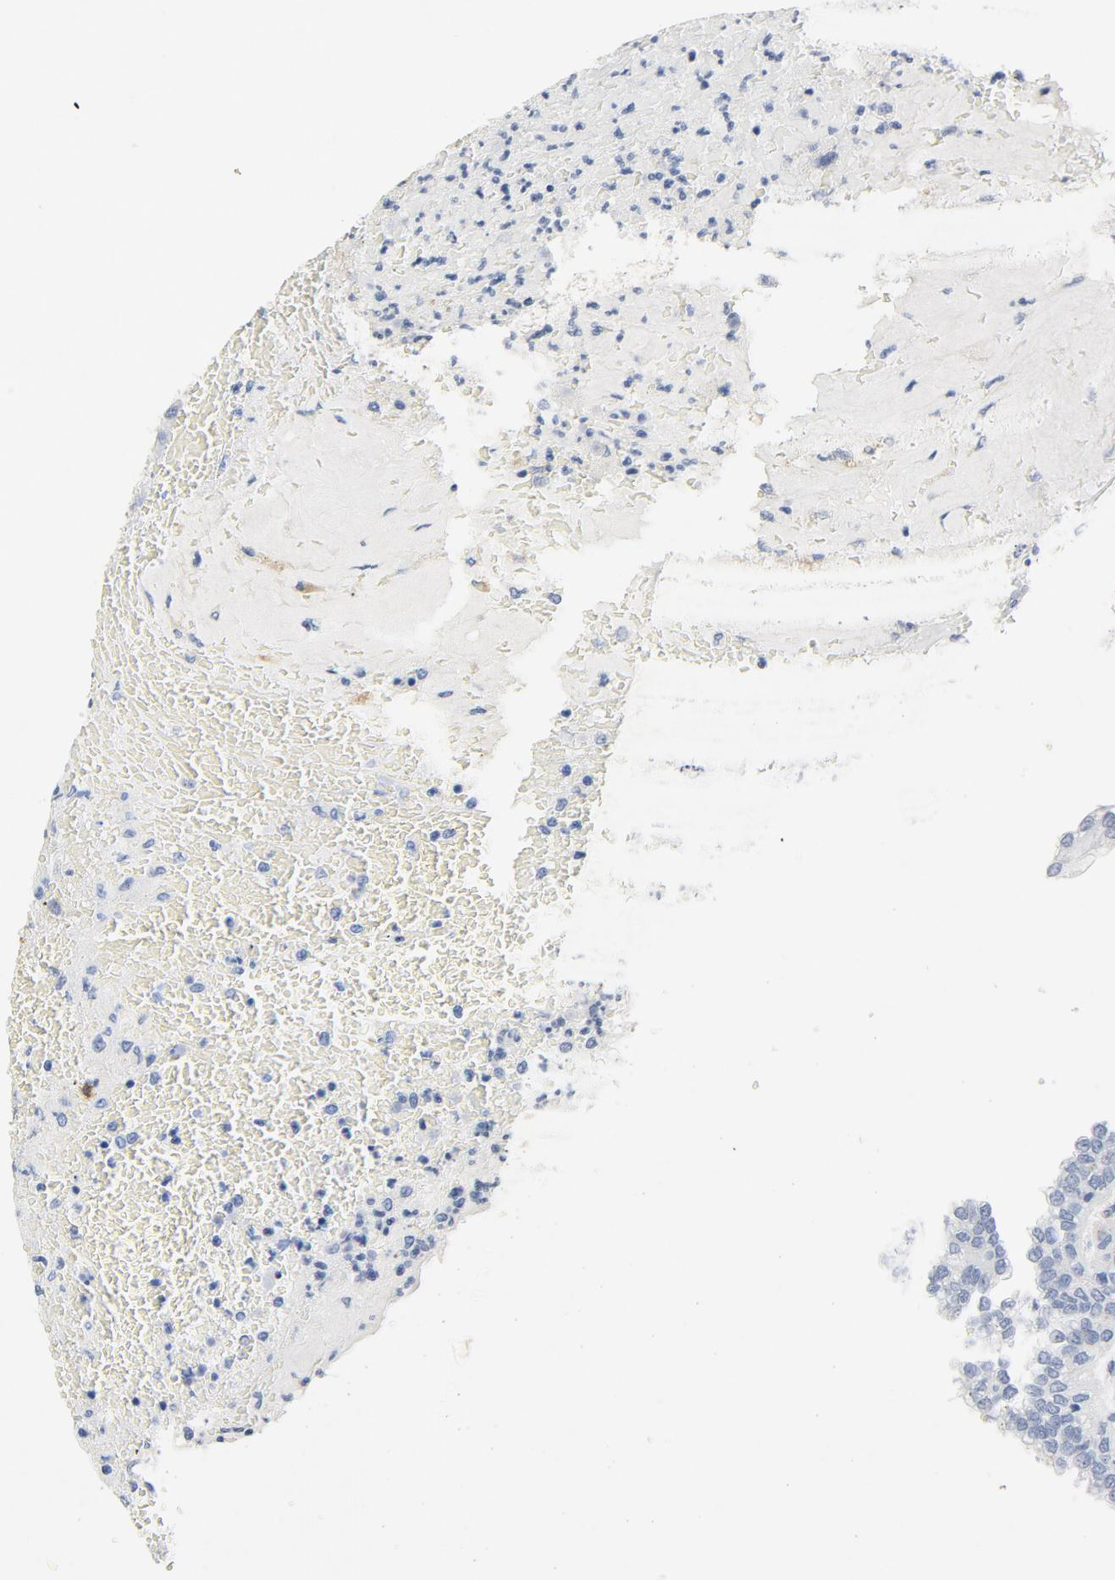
{"staining": {"intensity": "weak", "quantity": "25%-75%", "location": "cytoplasmic/membranous"}, "tissue": "renal cancer", "cell_type": "Tumor cells", "image_type": "cancer", "snomed": [{"axis": "morphology", "description": "Inflammation, NOS"}, {"axis": "morphology", "description": "Adenocarcinoma, NOS"}, {"axis": "topography", "description": "Kidney"}], "caption": "Brown immunohistochemical staining in renal adenocarcinoma exhibits weak cytoplasmic/membranous staining in about 25%-75% of tumor cells.", "gene": "PTPRB", "patient": {"sex": "male", "age": 68}}